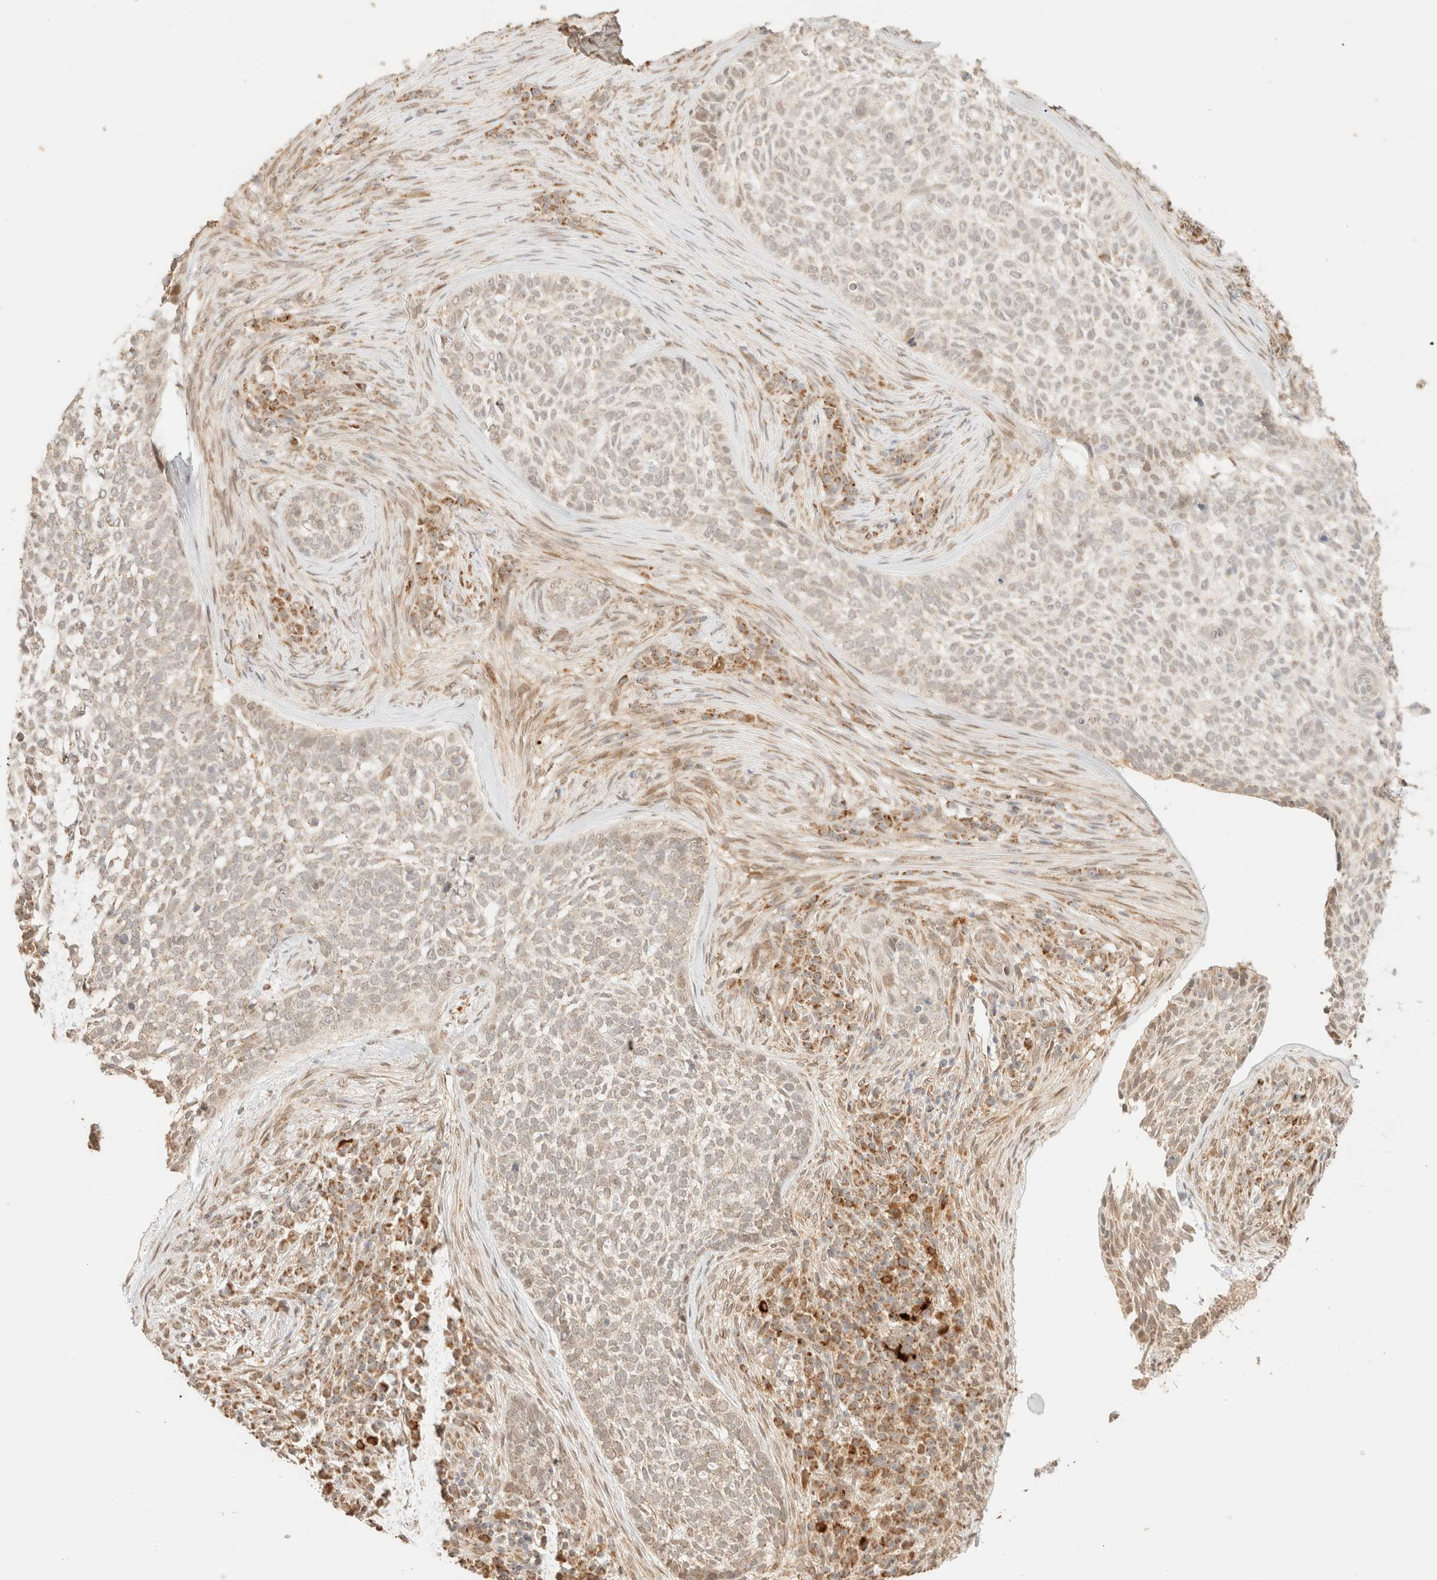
{"staining": {"intensity": "weak", "quantity": "<25%", "location": "cytoplasmic/membranous"}, "tissue": "skin cancer", "cell_type": "Tumor cells", "image_type": "cancer", "snomed": [{"axis": "morphology", "description": "Basal cell carcinoma"}, {"axis": "topography", "description": "Skin"}], "caption": "The immunohistochemistry photomicrograph has no significant staining in tumor cells of skin cancer (basal cell carcinoma) tissue.", "gene": "TACO1", "patient": {"sex": "female", "age": 64}}